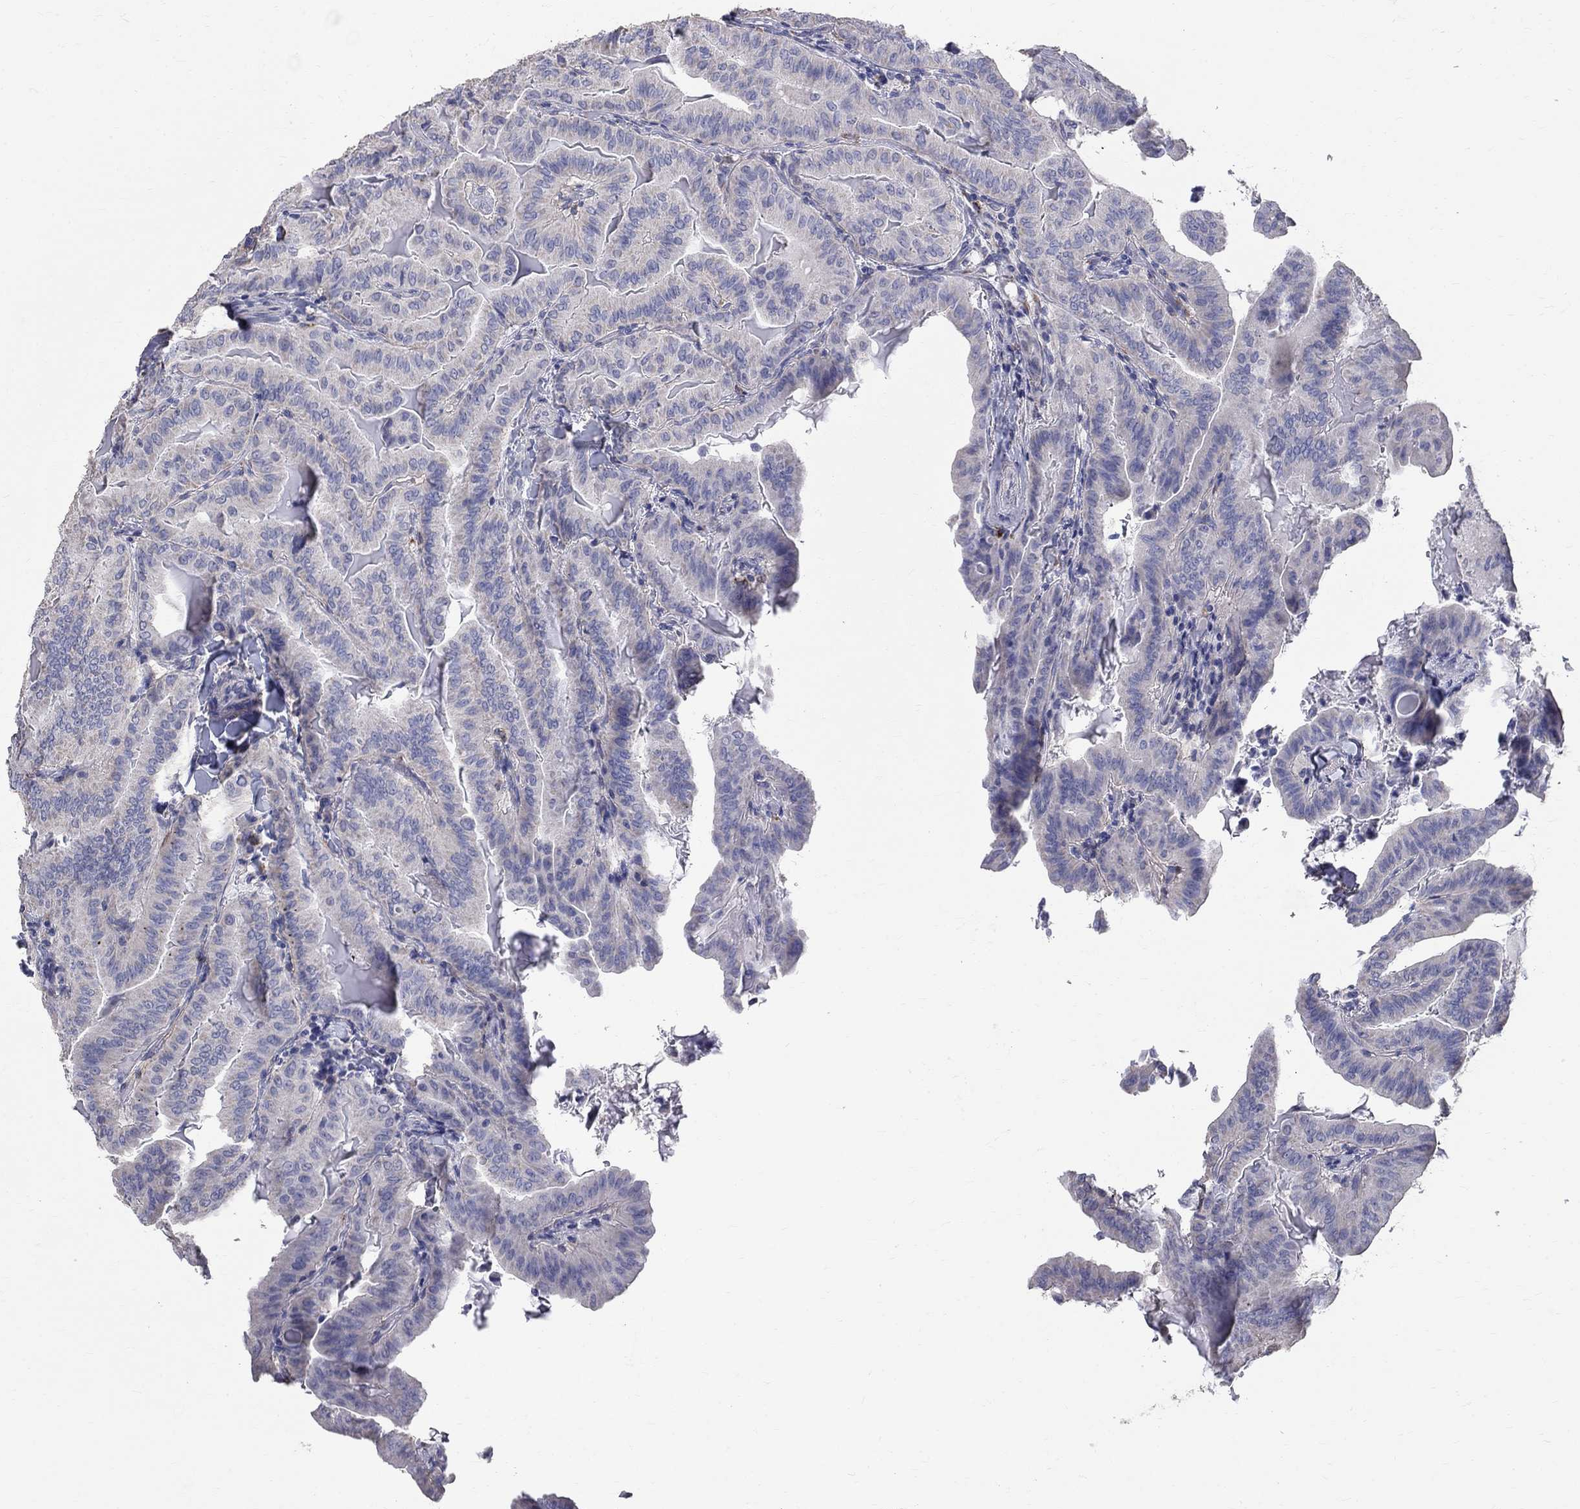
{"staining": {"intensity": "negative", "quantity": "none", "location": "none"}, "tissue": "thyroid cancer", "cell_type": "Tumor cells", "image_type": "cancer", "snomed": [{"axis": "morphology", "description": "Papillary adenocarcinoma, NOS"}, {"axis": "topography", "description": "Thyroid gland"}], "caption": "Immunohistochemical staining of papillary adenocarcinoma (thyroid) displays no significant staining in tumor cells.", "gene": "ANXA10", "patient": {"sex": "female", "age": 68}}